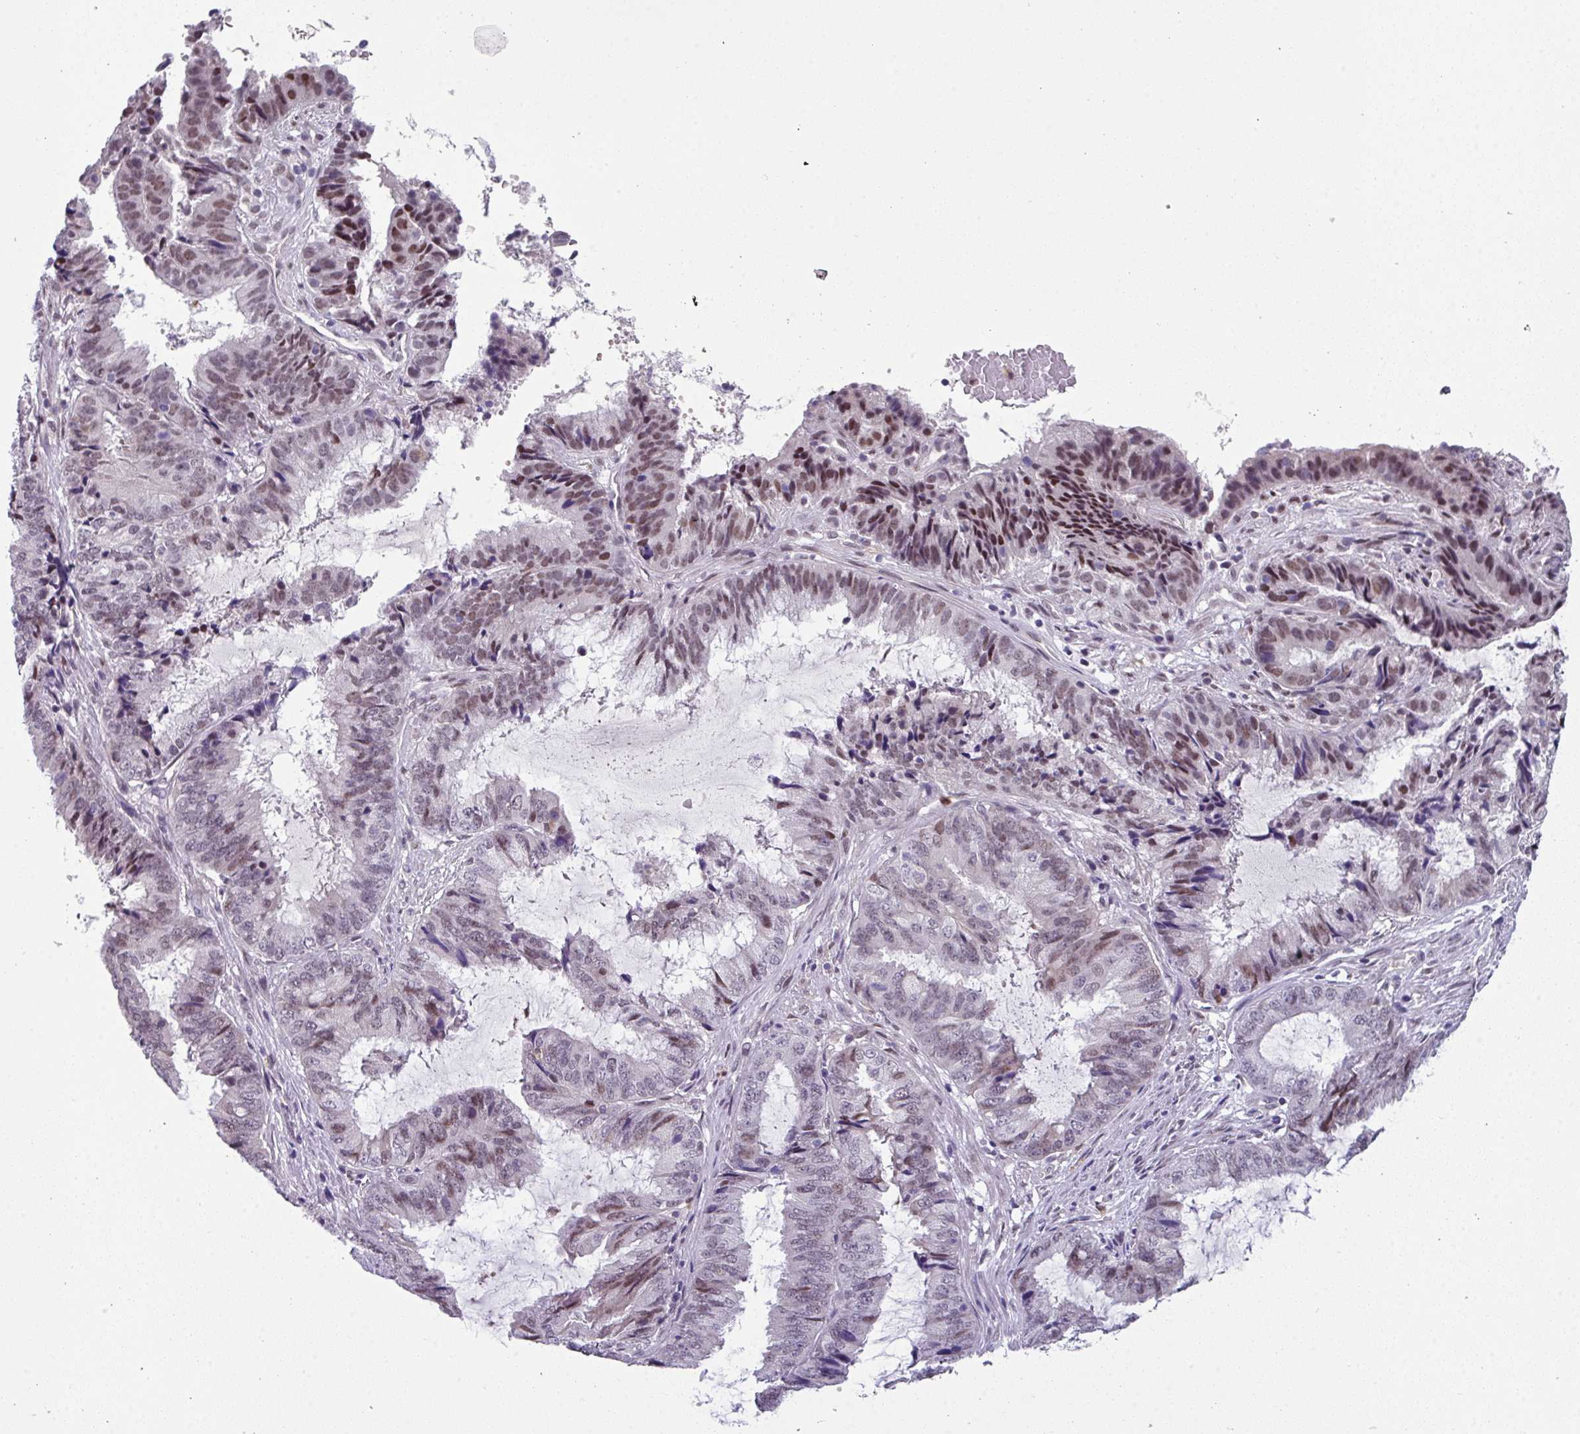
{"staining": {"intensity": "moderate", "quantity": "<25%", "location": "nuclear"}, "tissue": "endometrial cancer", "cell_type": "Tumor cells", "image_type": "cancer", "snomed": [{"axis": "morphology", "description": "Adenocarcinoma, NOS"}, {"axis": "topography", "description": "Endometrium"}], "caption": "Tumor cells reveal low levels of moderate nuclear expression in approximately <25% of cells in adenocarcinoma (endometrial). (DAB IHC, brown staining for protein, blue staining for nuclei).", "gene": "ZFP3", "patient": {"sex": "female", "age": 51}}